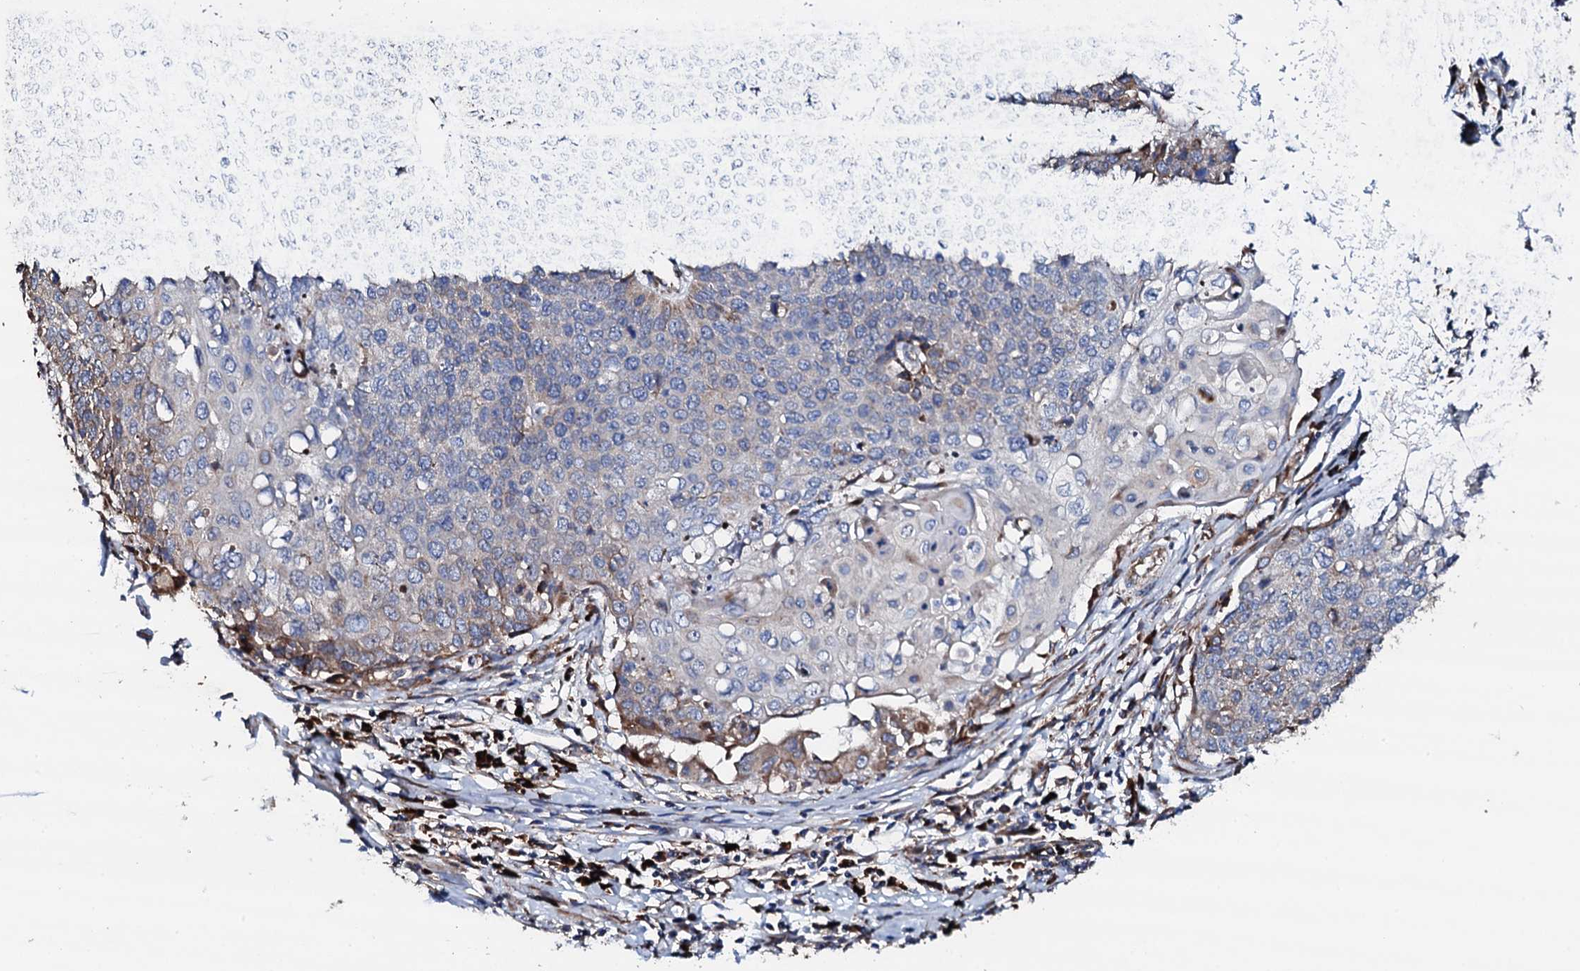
{"staining": {"intensity": "weak", "quantity": "<25%", "location": "cytoplasmic/membranous"}, "tissue": "cervical cancer", "cell_type": "Tumor cells", "image_type": "cancer", "snomed": [{"axis": "morphology", "description": "Squamous cell carcinoma, NOS"}, {"axis": "topography", "description": "Cervix"}], "caption": "Tumor cells are negative for brown protein staining in cervical cancer (squamous cell carcinoma).", "gene": "LIPT2", "patient": {"sex": "female", "age": 39}}